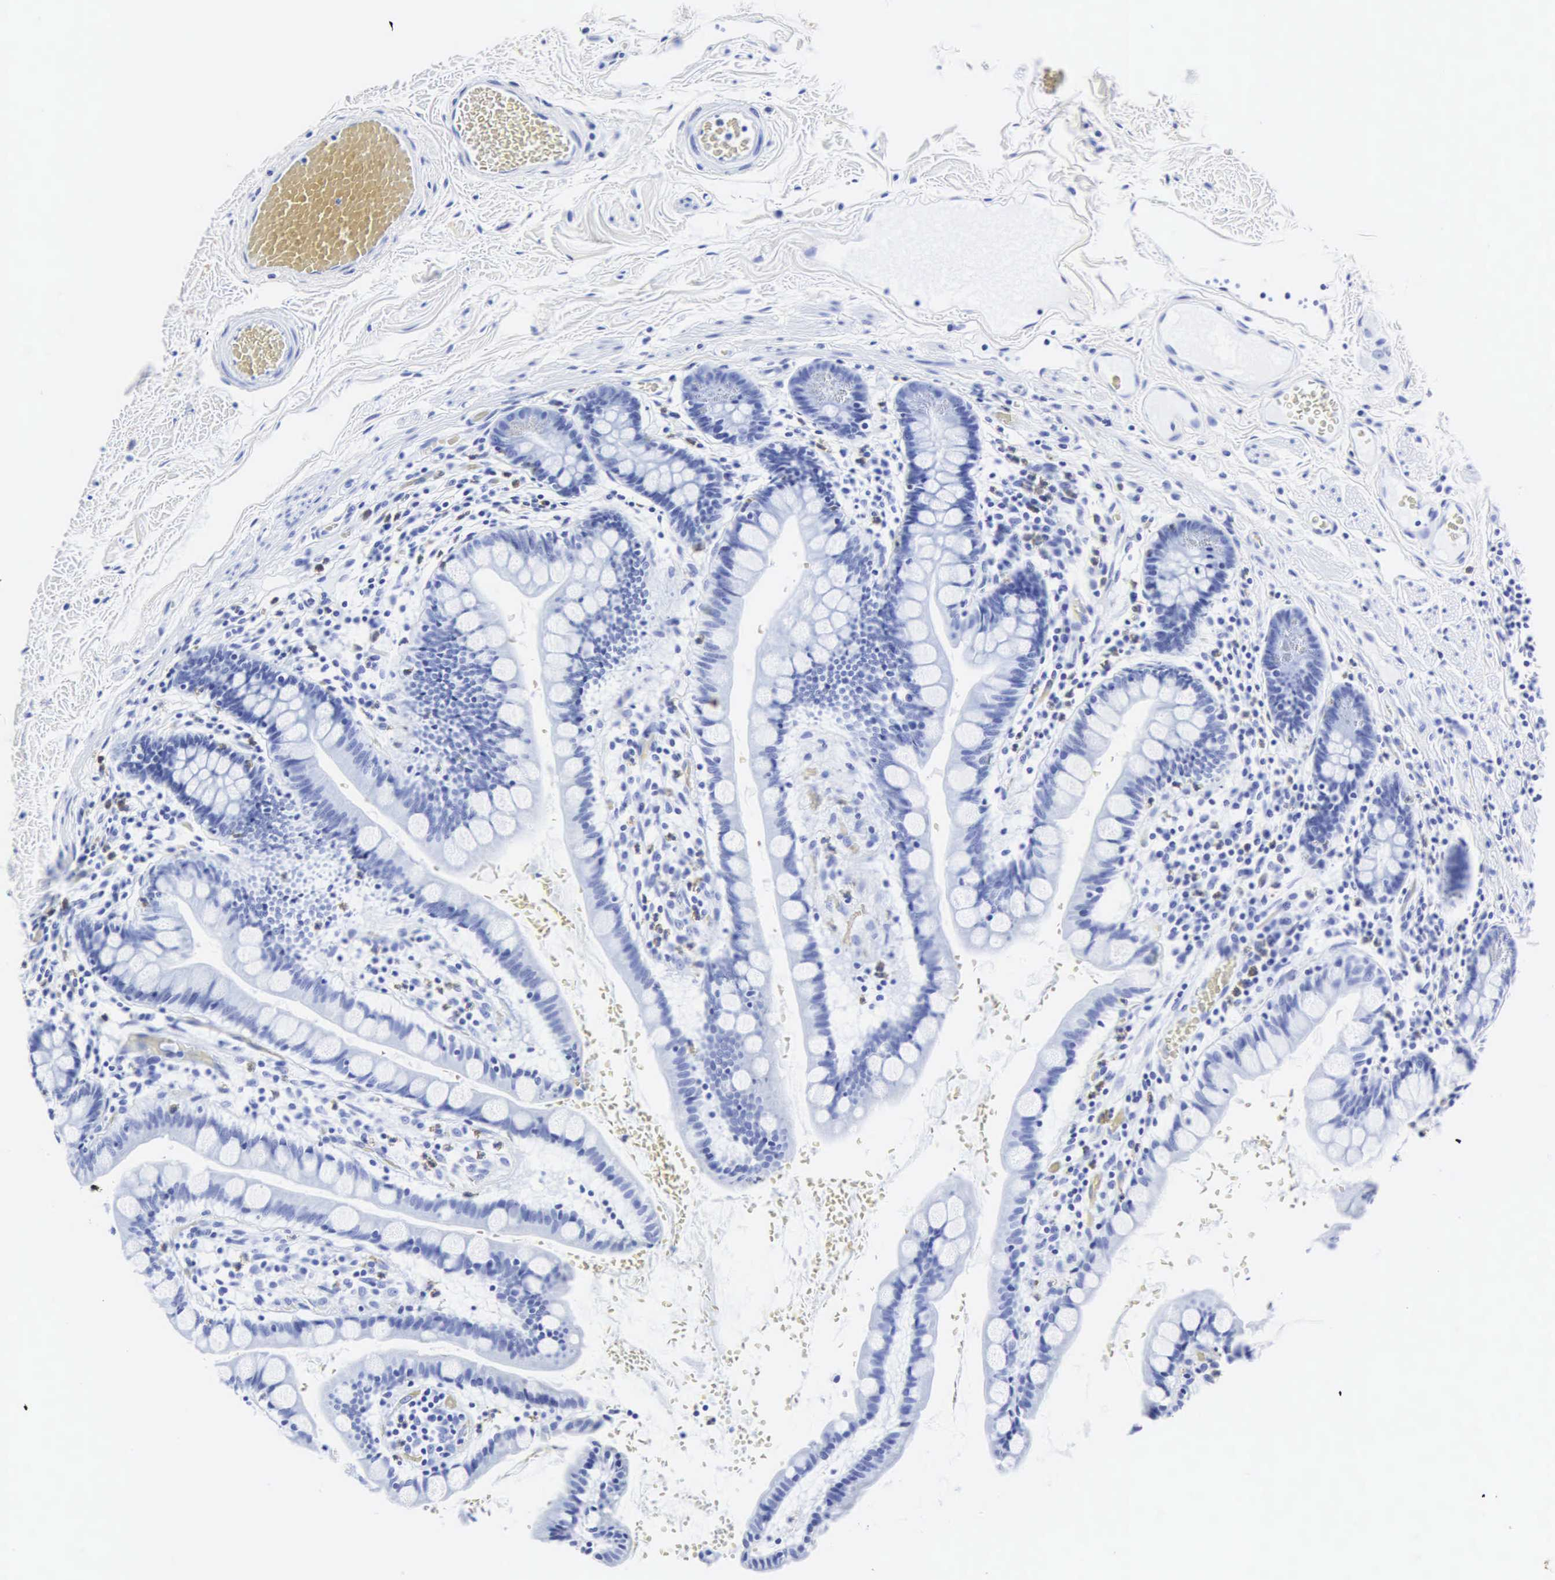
{"staining": {"intensity": "negative", "quantity": "none", "location": "none"}, "tissue": "colon", "cell_type": "Endothelial cells", "image_type": "normal", "snomed": [{"axis": "morphology", "description": "Normal tissue, NOS"}, {"axis": "topography", "description": "Colon"}], "caption": "DAB (3,3'-diaminobenzidine) immunohistochemical staining of unremarkable human colon shows no significant expression in endothelial cells.", "gene": "CGB3", "patient": {"sex": "male", "age": 54}}